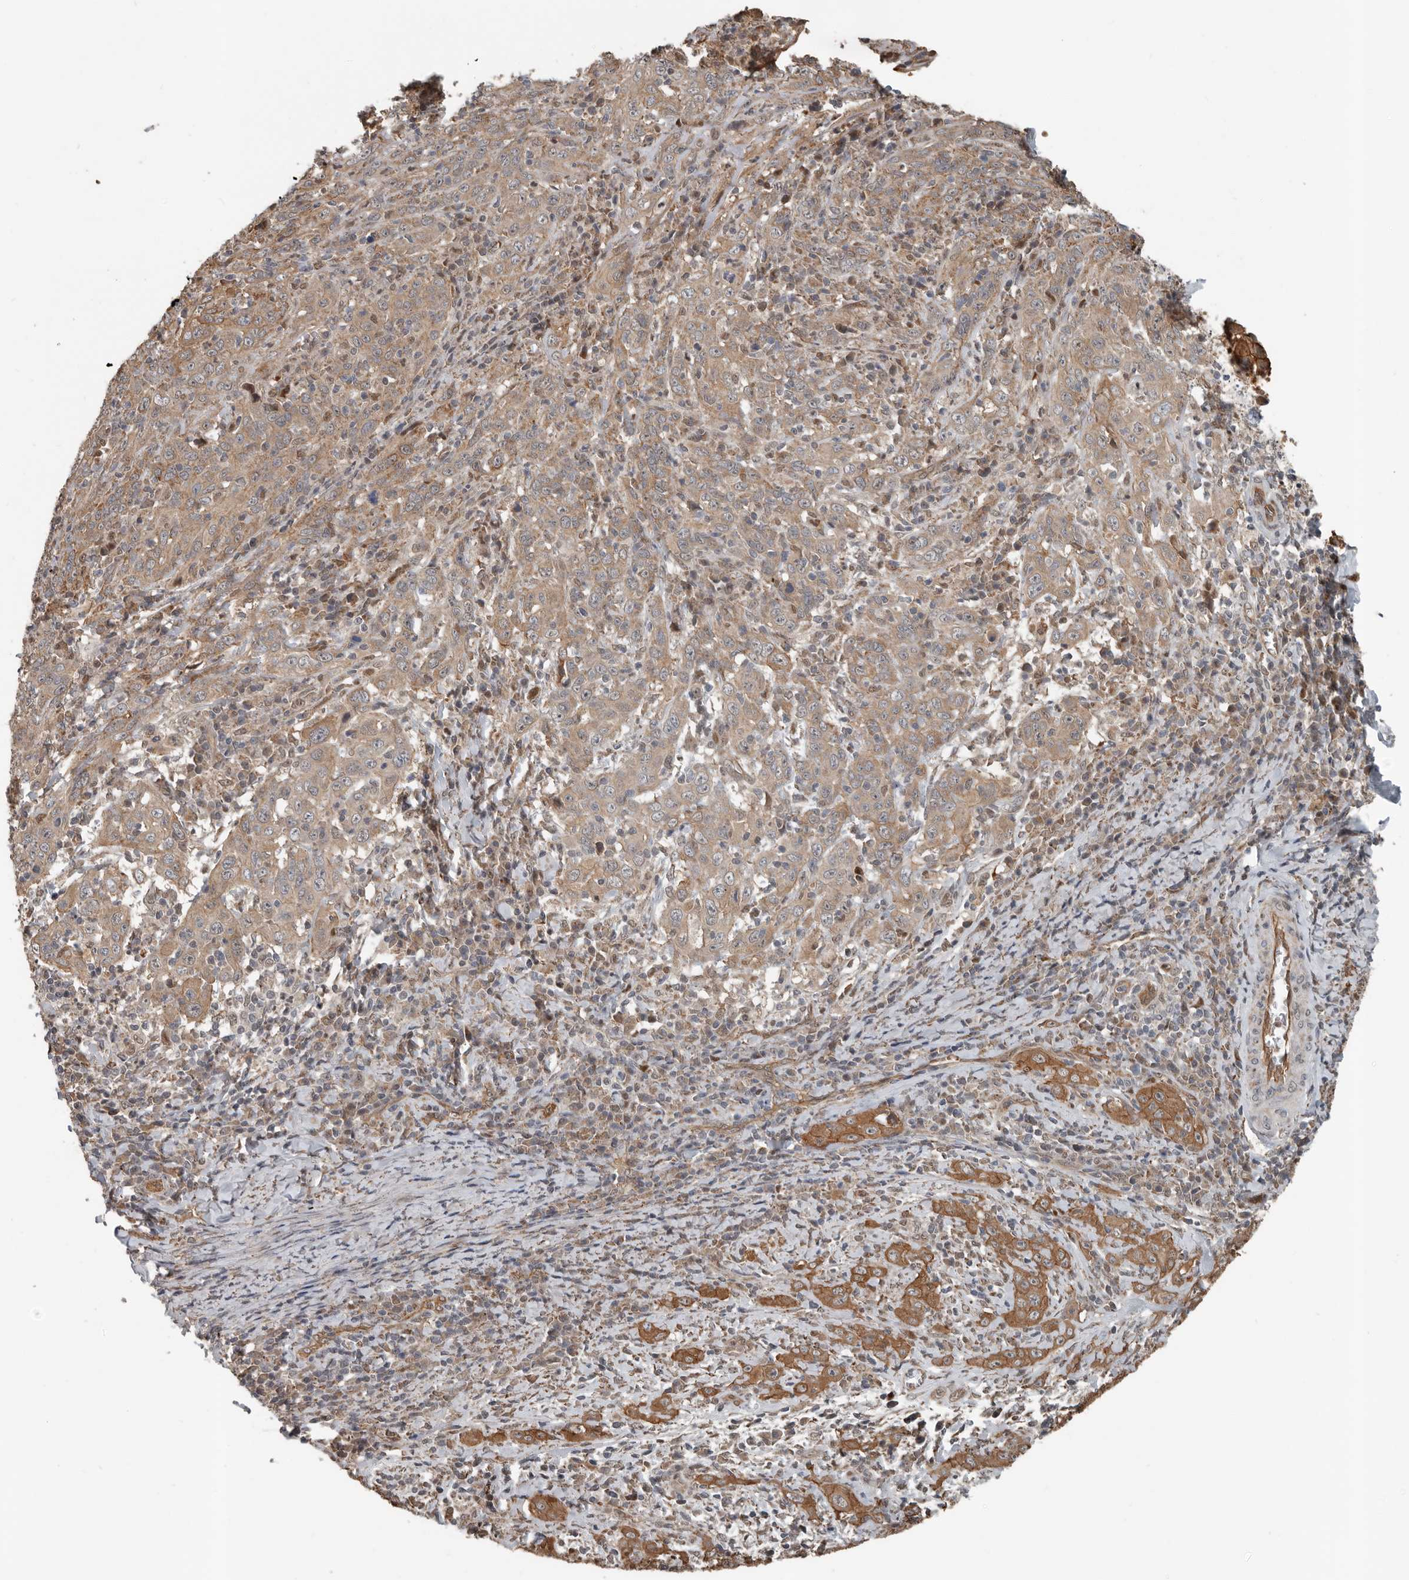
{"staining": {"intensity": "moderate", "quantity": ">75%", "location": "cytoplasmic/membranous"}, "tissue": "cervical cancer", "cell_type": "Tumor cells", "image_type": "cancer", "snomed": [{"axis": "morphology", "description": "Squamous cell carcinoma, NOS"}, {"axis": "topography", "description": "Cervix"}], "caption": "The micrograph displays a brown stain indicating the presence of a protein in the cytoplasmic/membranous of tumor cells in cervical squamous cell carcinoma.", "gene": "YOD1", "patient": {"sex": "female", "age": 46}}